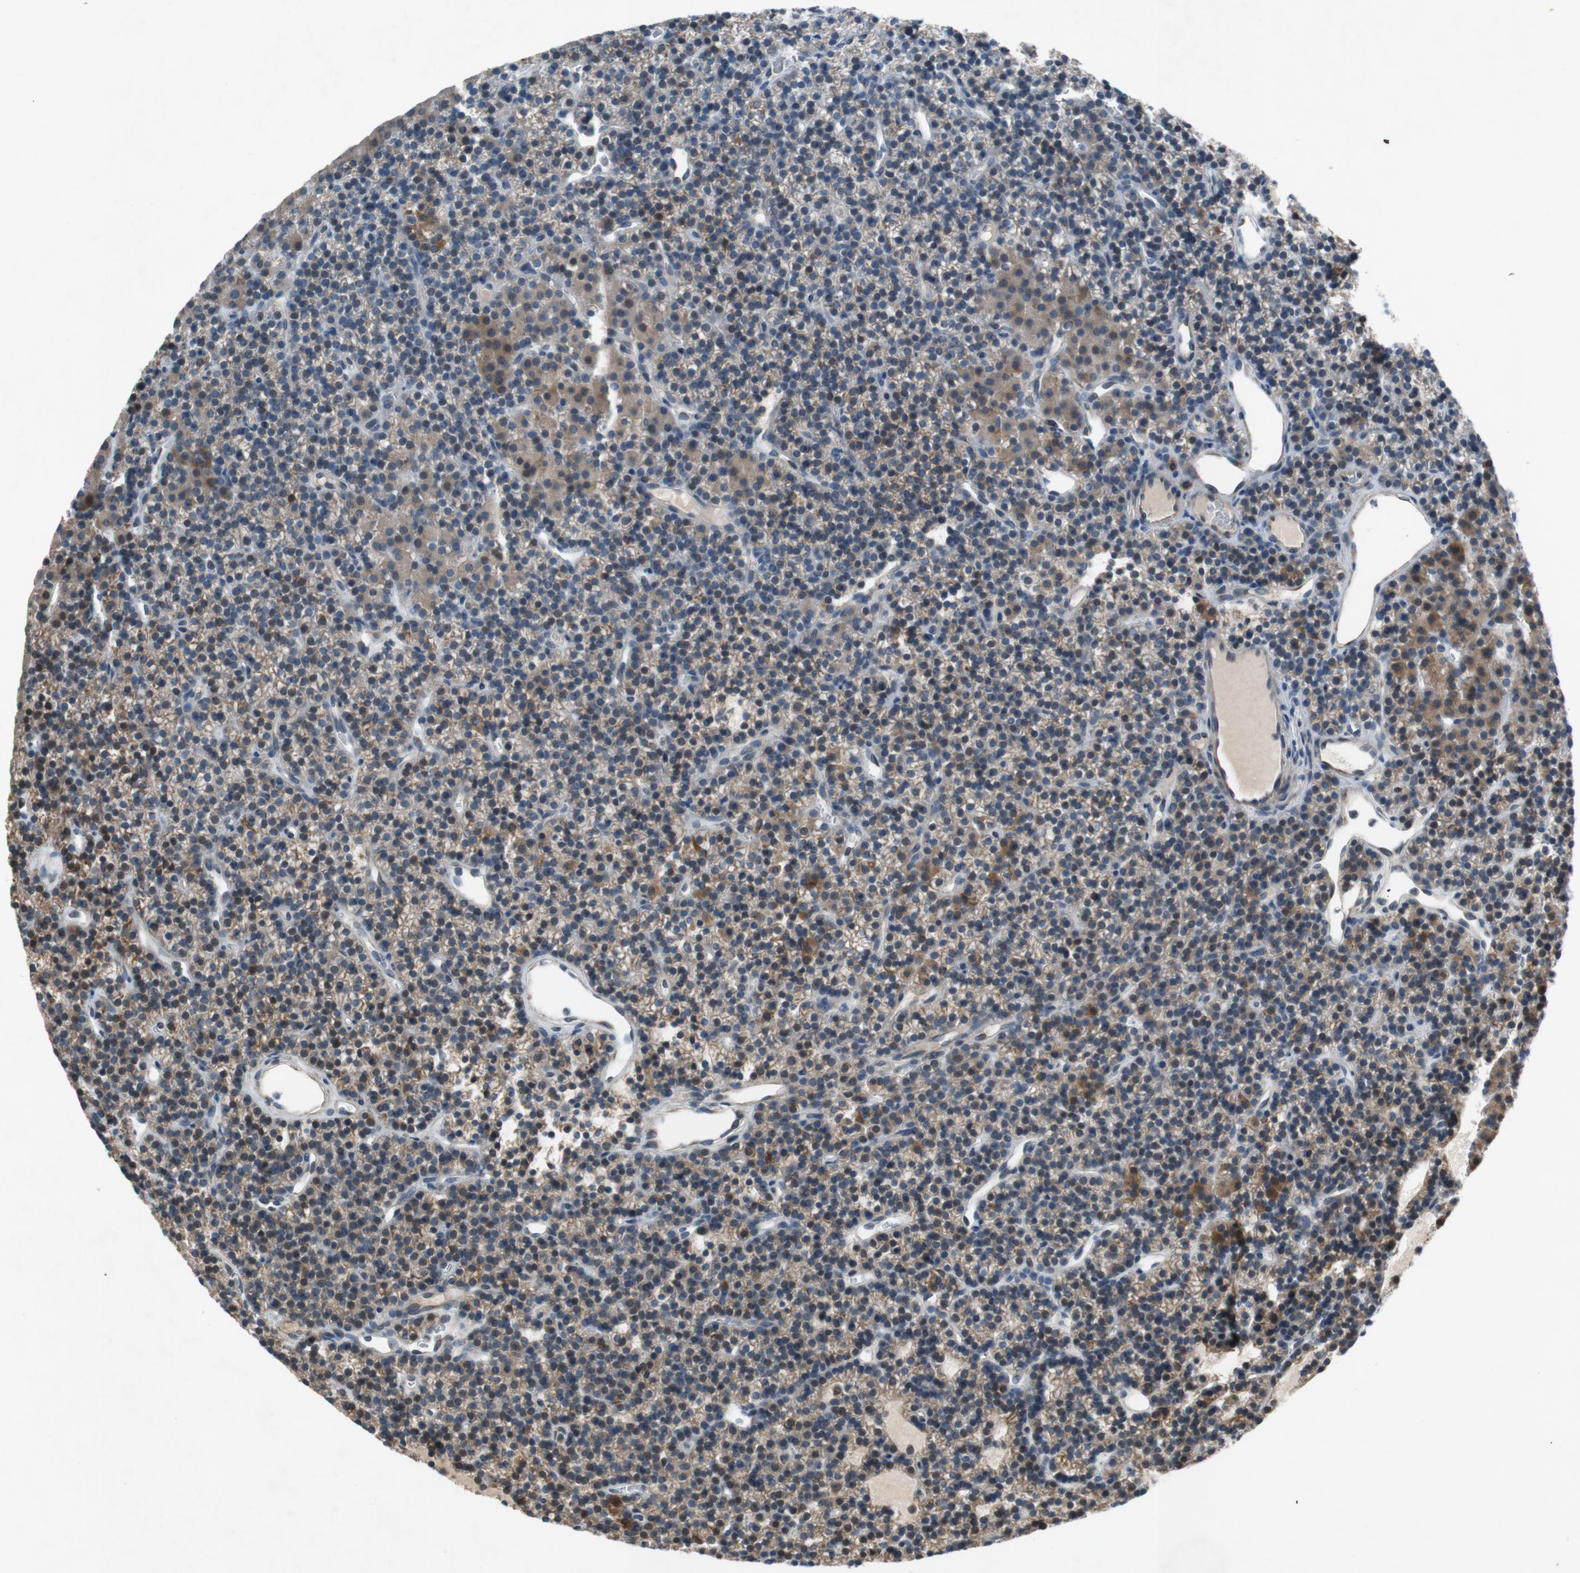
{"staining": {"intensity": "moderate", "quantity": ">75%", "location": "cytoplasmic/membranous,nuclear"}, "tissue": "parathyroid gland", "cell_type": "Glandular cells", "image_type": "normal", "snomed": [{"axis": "morphology", "description": "Normal tissue, NOS"}, {"axis": "morphology", "description": "Hyperplasia, NOS"}, {"axis": "topography", "description": "Parathyroid gland"}], "caption": "High-power microscopy captured an immunohistochemistry (IHC) image of unremarkable parathyroid gland, revealing moderate cytoplasmic/membranous,nuclear expression in about >75% of glandular cells.", "gene": "ATP2C1", "patient": {"sex": "male", "age": 44}}